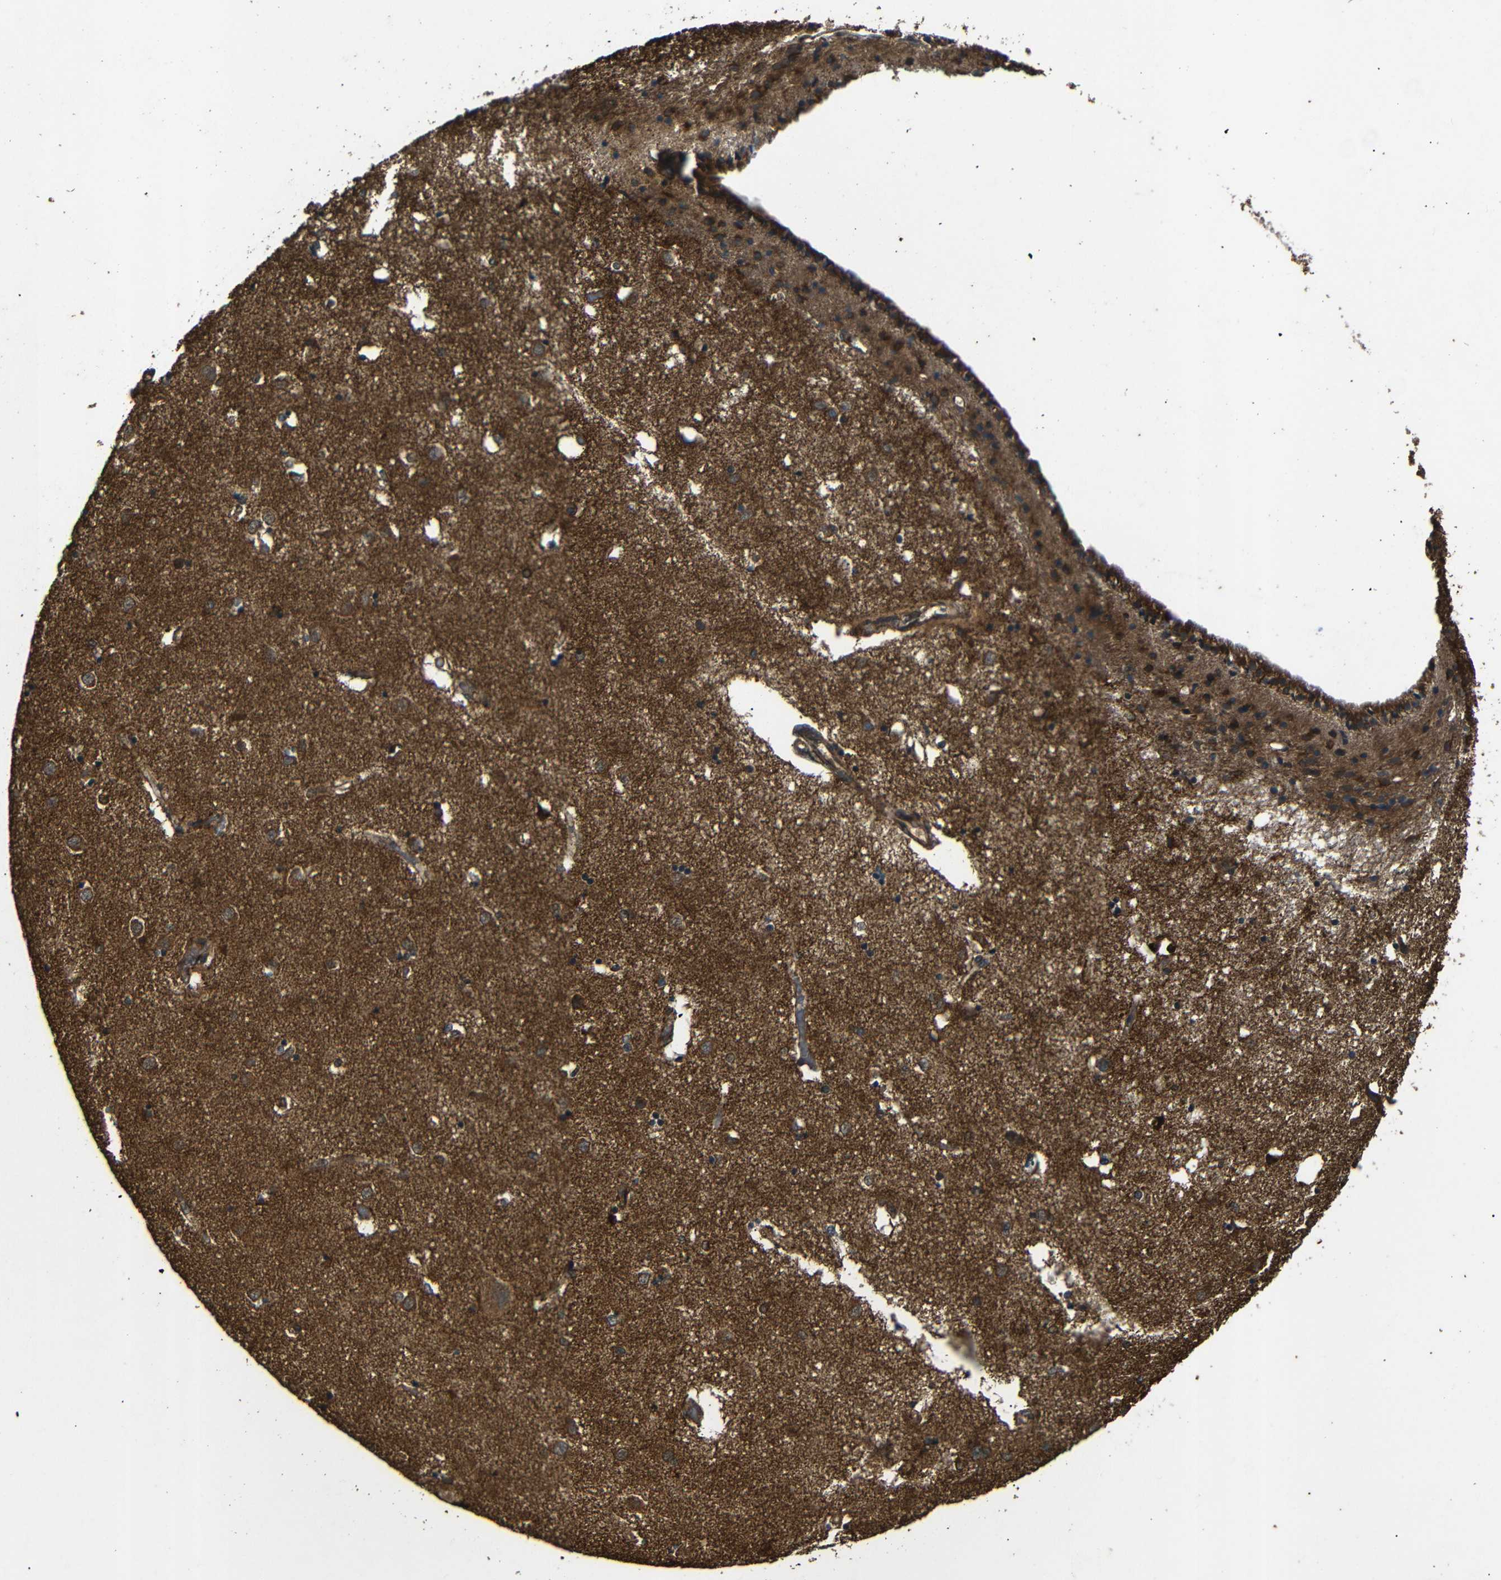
{"staining": {"intensity": "moderate", "quantity": "<25%", "location": "cytoplasmic/membranous"}, "tissue": "caudate", "cell_type": "Glial cells", "image_type": "normal", "snomed": [{"axis": "morphology", "description": "Normal tissue, NOS"}, {"axis": "topography", "description": "Lateral ventricle wall"}], "caption": "High-power microscopy captured an immunohistochemistry (IHC) histopathology image of benign caudate, revealing moderate cytoplasmic/membranous expression in about <25% of glial cells. The staining was performed using DAB to visualize the protein expression in brown, while the nuclei were stained in blue with hematoxylin (Magnification: 20x).", "gene": "TRPC1", "patient": {"sex": "female", "age": 54}}